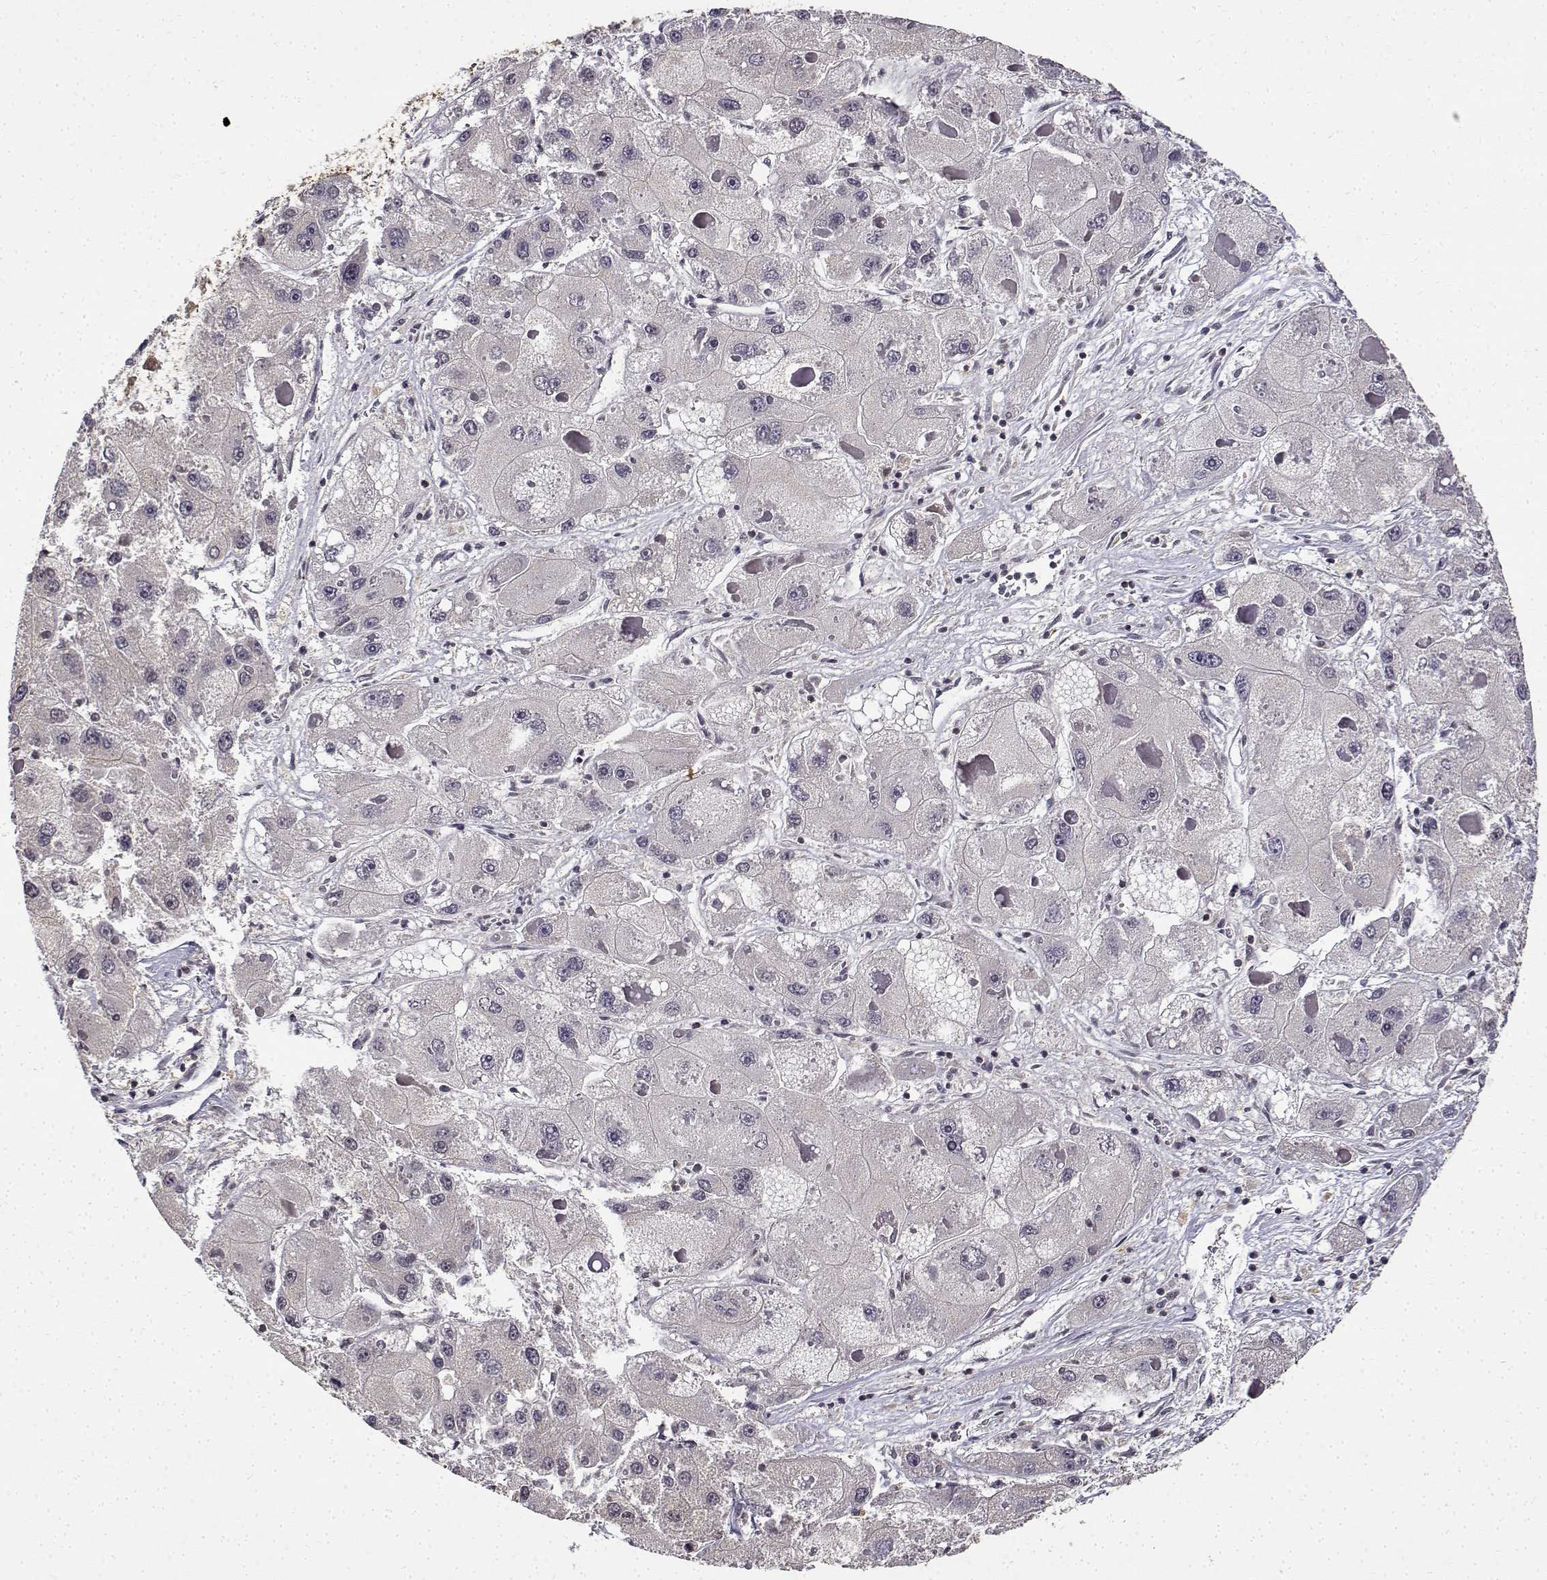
{"staining": {"intensity": "negative", "quantity": "none", "location": "none"}, "tissue": "liver cancer", "cell_type": "Tumor cells", "image_type": "cancer", "snomed": [{"axis": "morphology", "description": "Carcinoma, Hepatocellular, NOS"}, {"axis": "topography", "description": "Liver"}], "caption": "This is an immunohistochemistry histopathology image of human liver hepatocellular carcinoma. There is no staining in tumor cells.", "gene": "BDNF", "patient": {"sex": "female", "age": 73}}